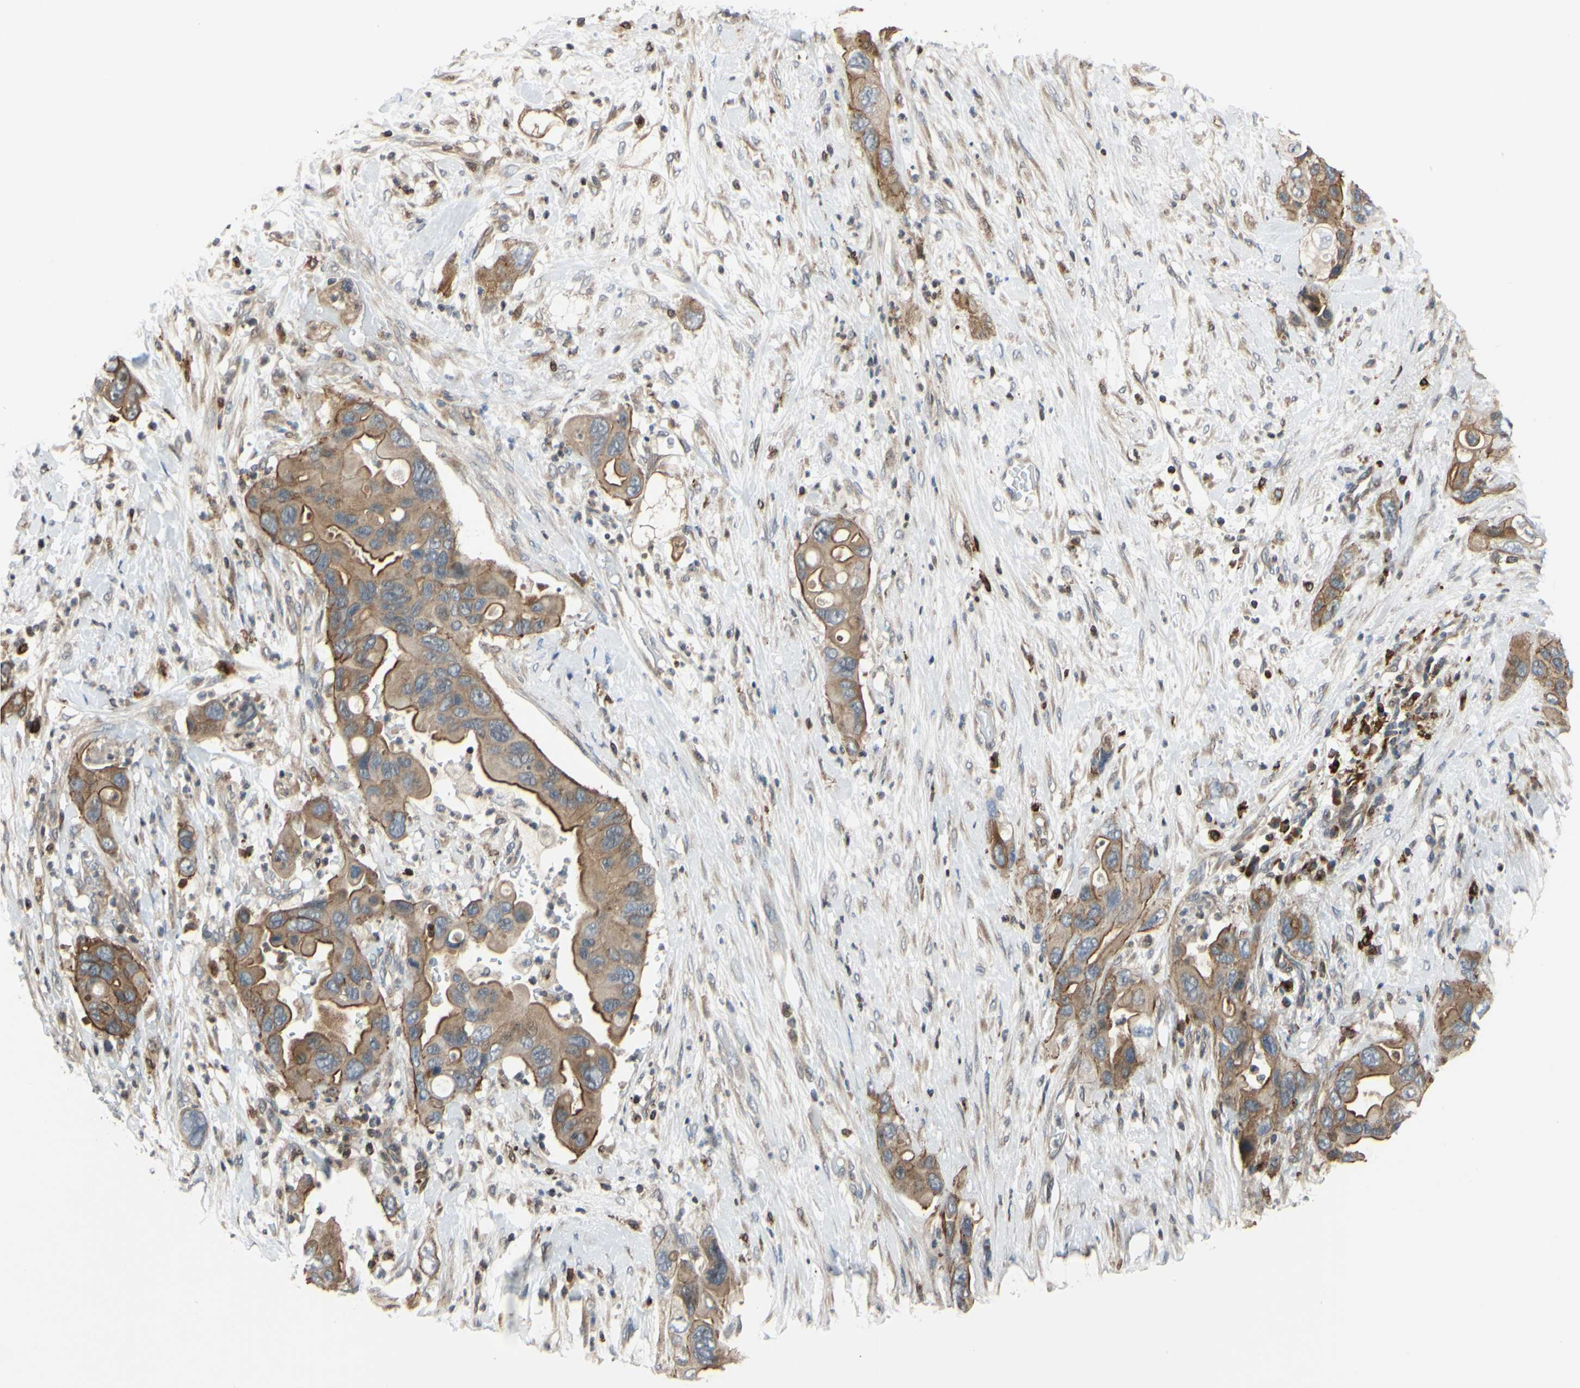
{"staining": {"intensity": "moderate", "quantity": "25%-75%", "location": "cytoplasmic/membranous"}, "tissue": "pancreatic cancer", "cell_type": "Tumor cells", "image_type": "cancer", "snomed": [{"axis": "morphology", "description": "Adenocarcinoma, NOS"}, {"axis": "topography", "description": "Pancreas"}], "caption": "Immunohistochemical staining of pancreatic cancer (adenocarcinoma) displays medium levels of moderate cytoplasmic/membranous protein positivity in approximately 25%-75% of tumor cells.", "gene": "PLXNA2", "patient": {"sex": "female", "age": 71}}